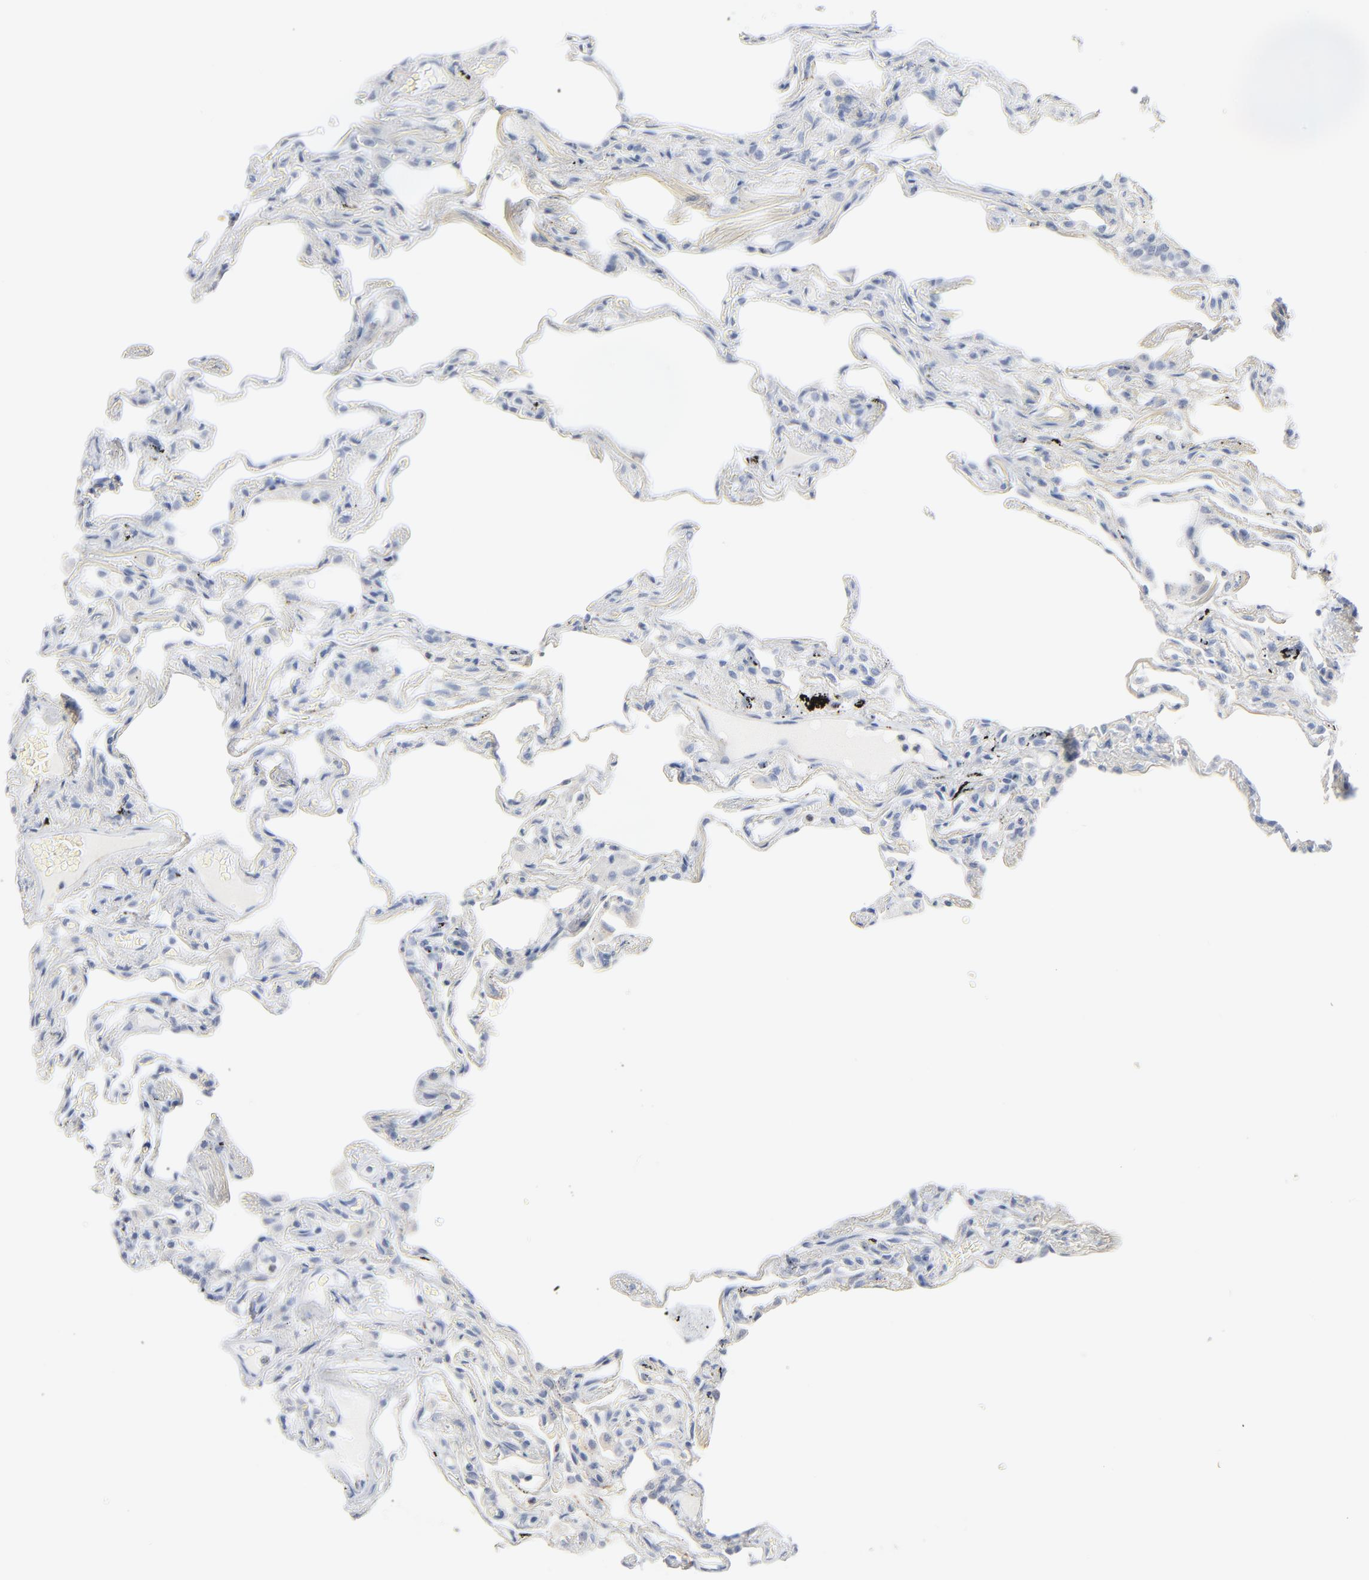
{"staining": {"intensity": "negative", "quantity": "none", "location": "none"}, "tissue": "lung", "cell_type": "Alveolar cells", "image_type": "normal", "snomed": [{"axis": "morphology", "description": "Normal tissue, NOS"}, {"axis": "morphology", "description": "Inflammation, NOS"}, {"axis": "topography", "description": "Lung"}], "caption": "High power microscopy image of an IHC histopathology image of benign lung, revealing no significant staining in alveolar cells. (Brightfield microscopy of DAB immunohistochemistry (IHC) at high magnification).", "gene": "IFT43", "patient": {"sex": "male", "age": 69}}